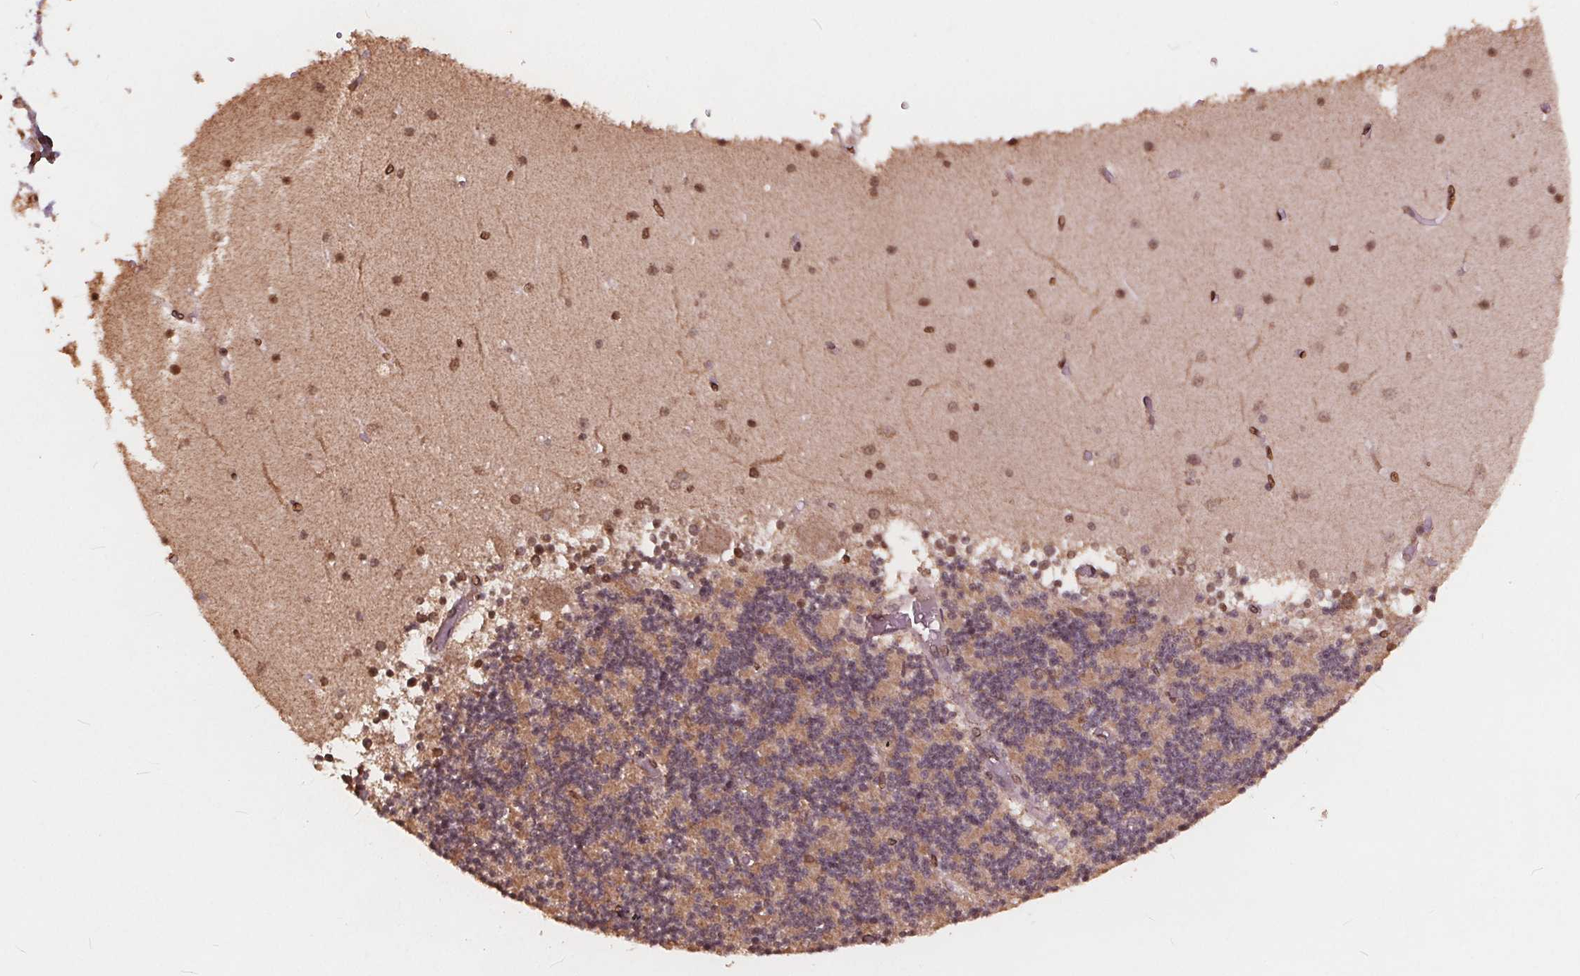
{"staining": {"intensity": "weak", "quantity": "25%-75%", "location": "cytoplasmic/membranous,nuclear"}, "tissue": "cerebellum", "cell_type": "Cells in granular layer", "image_type": "normal", "snomed": [{"axis": "morphology", "description": "Normal tissue, NOS"}, {"axis": "topography", "description": "Cerebellum"}], "caption": "Cerebellum stained with a brown dye reveals weak cytoplasmic/membranous,nuclear positive expression in about 25%-75% of cells in granular layer.", "gene": "HIF1AN", "patient": {"sex": "female", "age": 28}}